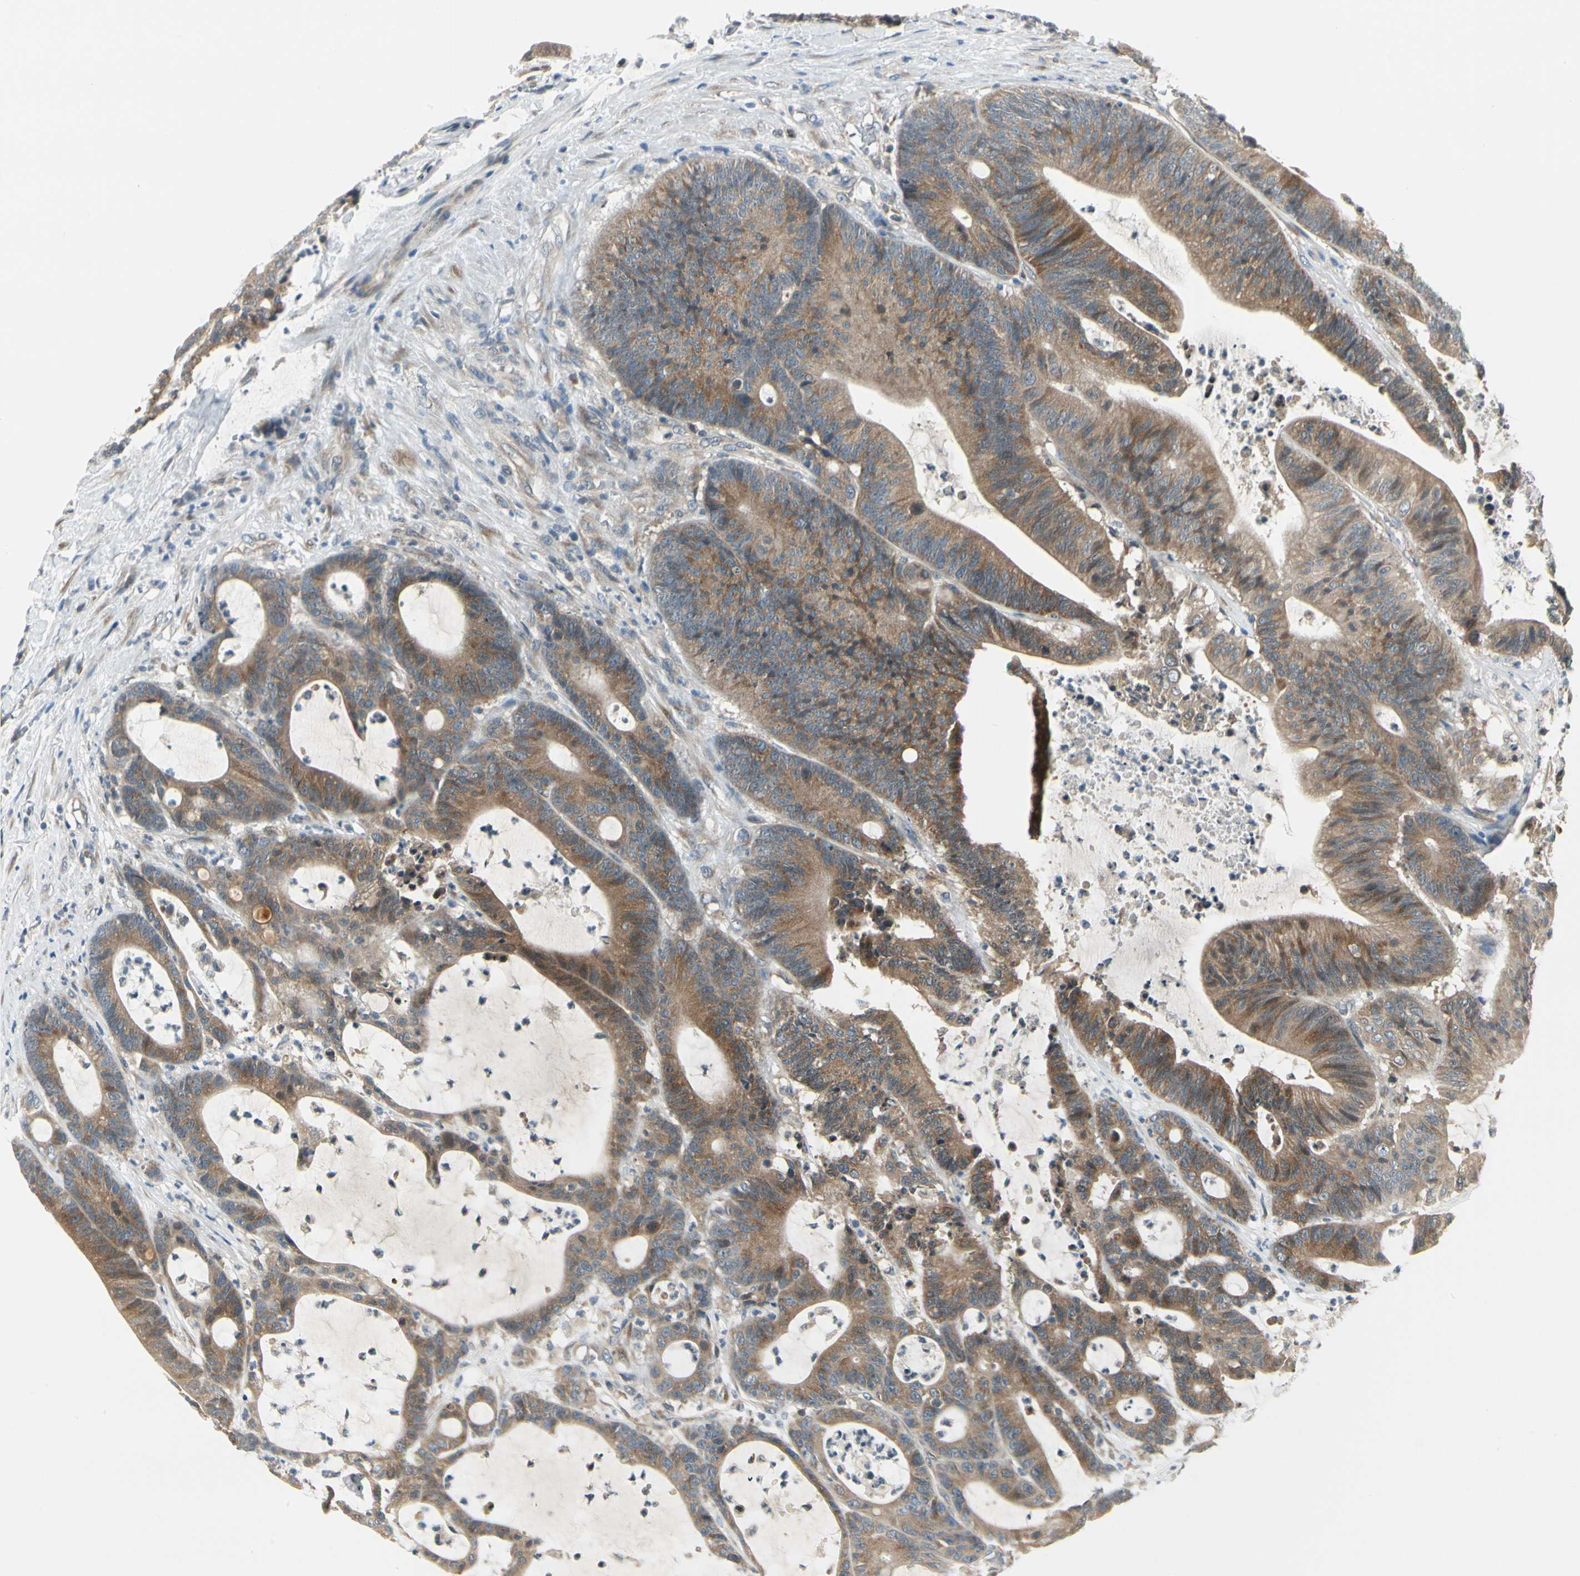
{"staining": {"intensity": "moderate", "quantity": ">75%", "location": "cytoplasmic/membranous"}, "tissue": "colorectal cancer", "cell_type": "Tumor cells", "image_type": "cancer", "snomed": [{"axis": "morphology", "description": "Adenocarcinoma, NOS"}, {"axis": "topography", "description": "Colon"}], "caption": "Colorectal adenocarcinoma stained for a protein (brown) demonstrates moderate cytoplasmic/membranous positive expression in approximately >75% of tumor cells.", "gene": "BNIP1", "patient": {"sex": "female", "age": 84}}